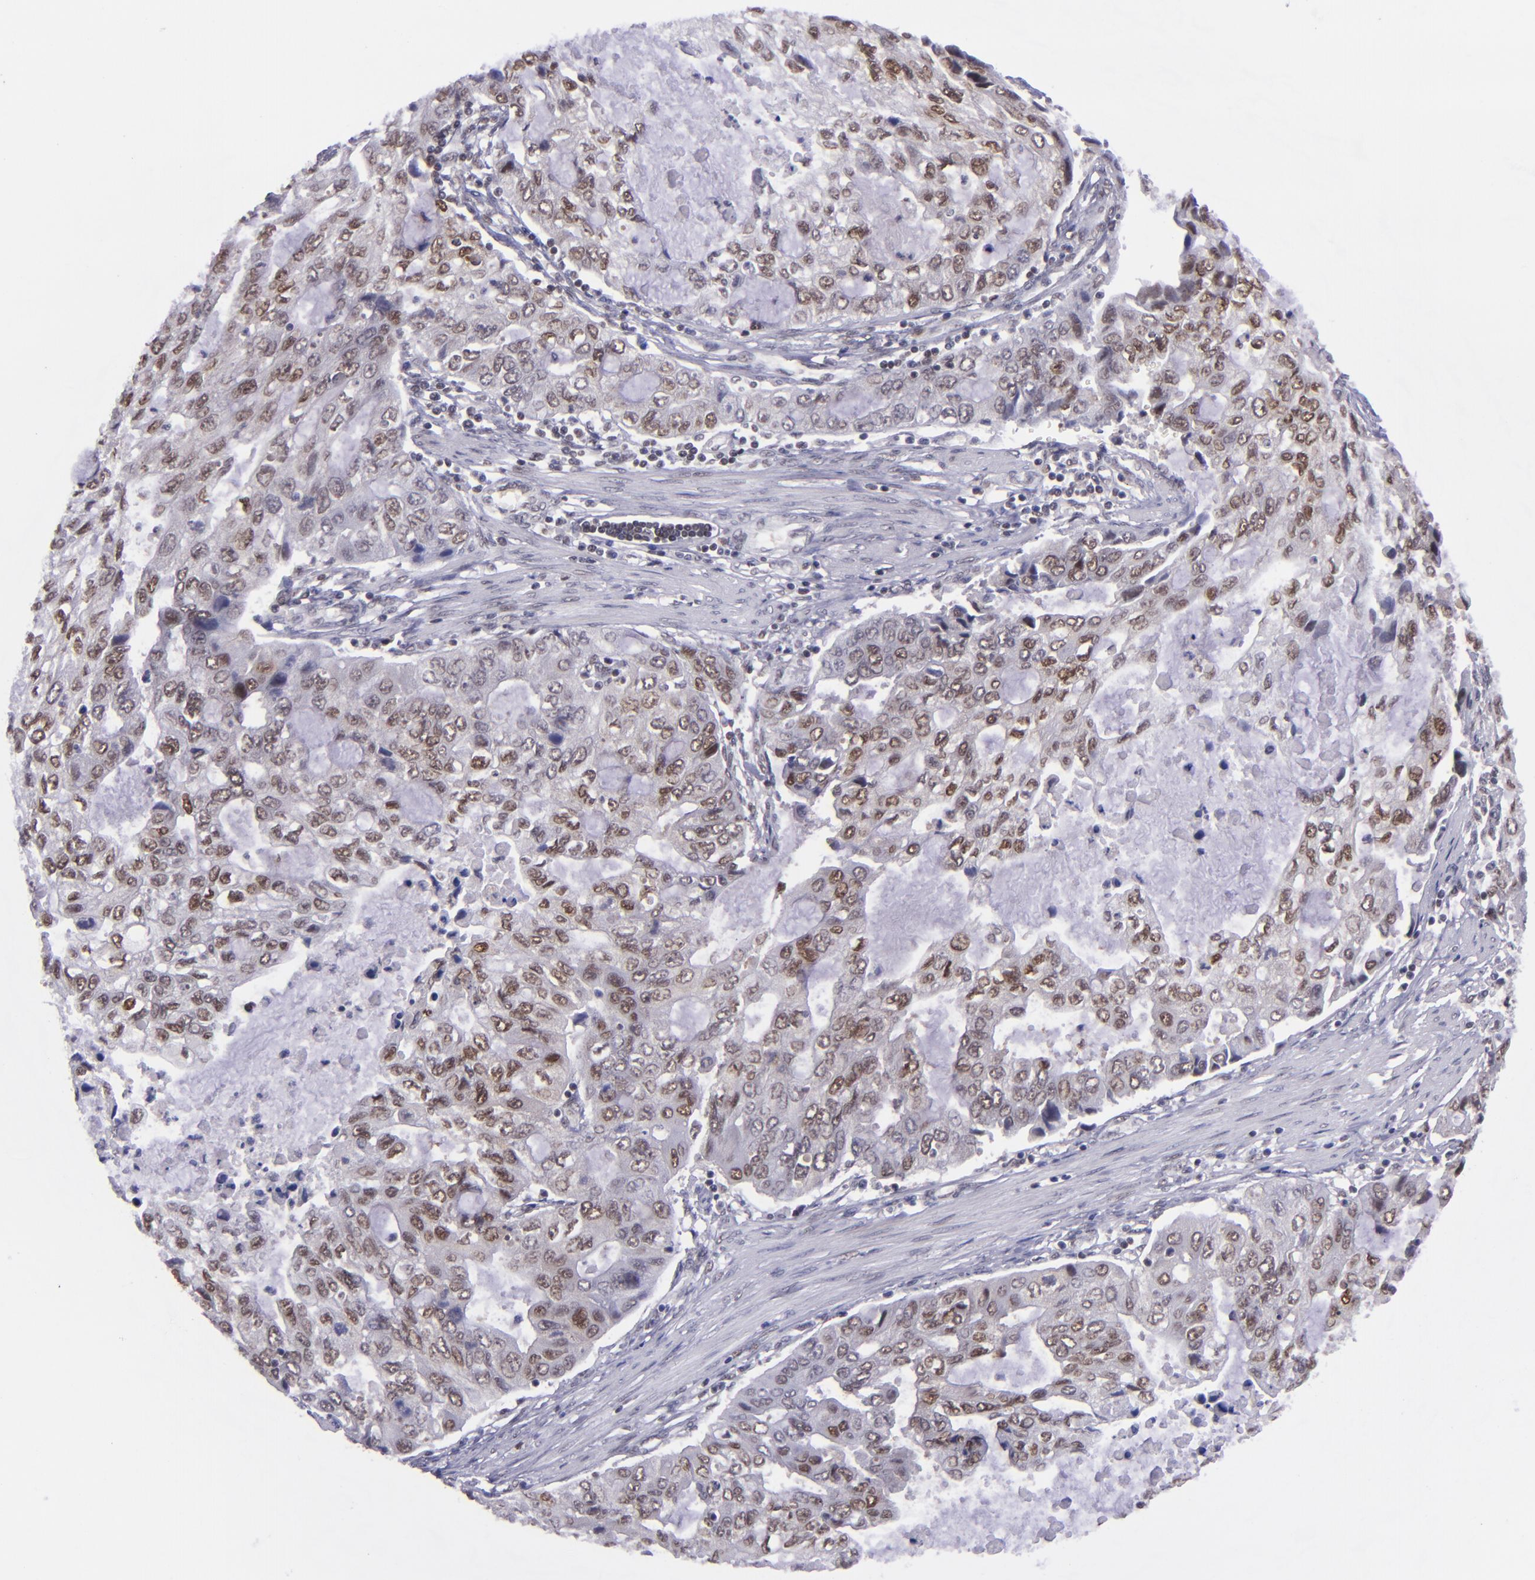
{"staining": {"intensity": "moderate", "quantity": "25%-75%", "location": "nuclear"}, "tissue": "stomach cancer", "cell_type": "Tumor cells", "image_type": "cancer", "snomed": [{"axis": "morphology", "description": "Adenocarcinoma, NOS"}, {"axis": "topography", "description": "Stomach, upper"}], "caption": "Brown immunohistochemical staining in human stomach cancer exhibits moderate nuclear staining in about 25%-75% of tumor cells.", "gene": "BAG1", "patient": {"sex": "female", "age": 52}}